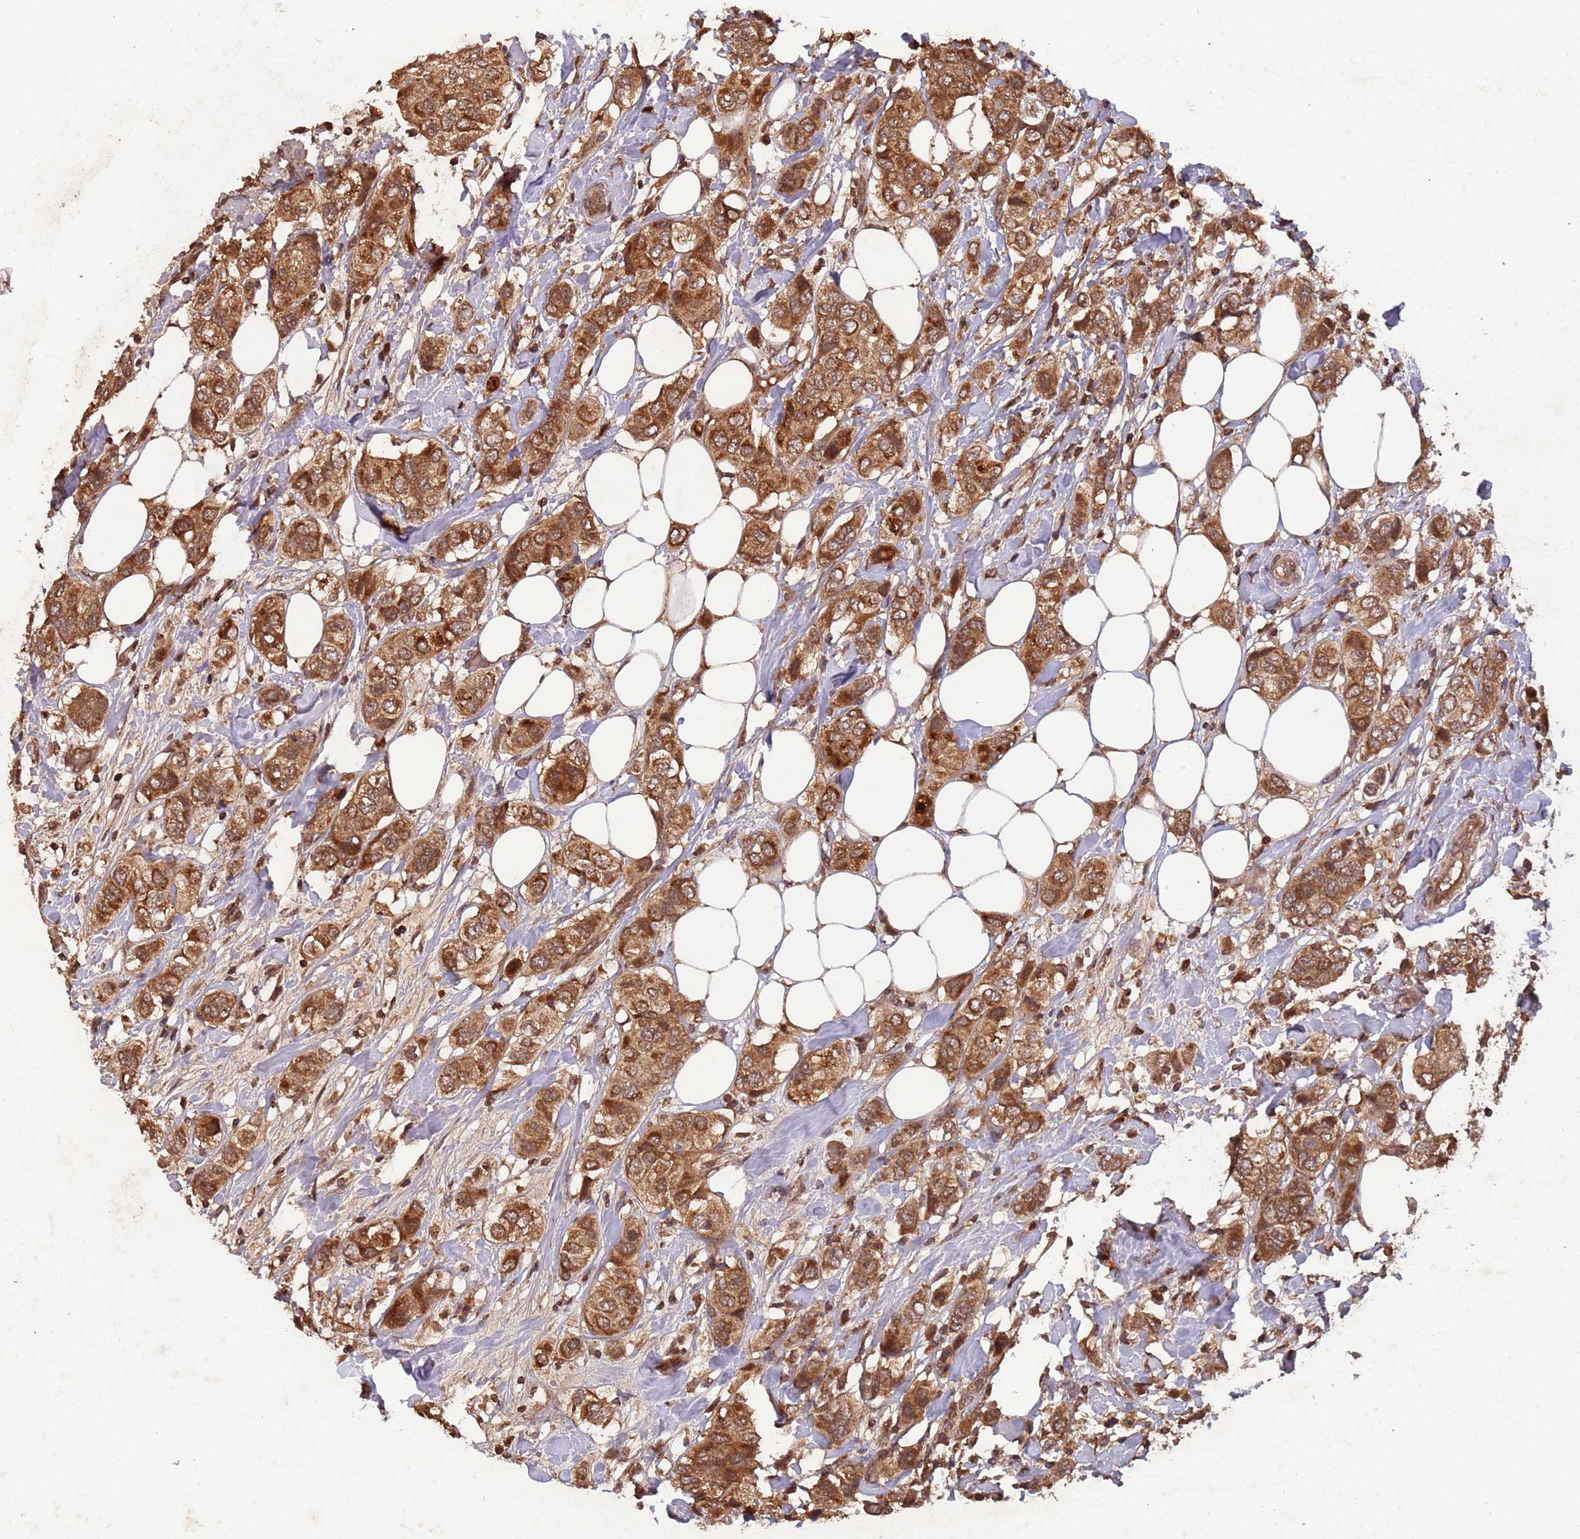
{"staining": {"intensity": "strong", "quantity": ">75%", "location": "cytoplasmic/membranous"}, "tissue": "breast cancer", "cell_type": "Tumor cells", "image_type": "cancer", "snomed": [{"axis": "morphology", "description": "Lobular carcinoma"}, {"axis": "topography", "description": "Breast"}], "caption": "High-magnification brightfield microscopy of lobular carcinoma (breast) stained with DAB (brown) and counterstained with hematoxylin (blue). tumor cells exhibit strong cytoplasmic/membranous expression is present in about>75% of cells. The staining was performed using DAB (3,3'-diaminobenzidine) to visualize the protein expression in brown, while the nuclei were stained in blue with hematoxylin (Magnification: 20x).", "gene": "ERI1", "patient": {"sex": "female", "age": 51}}